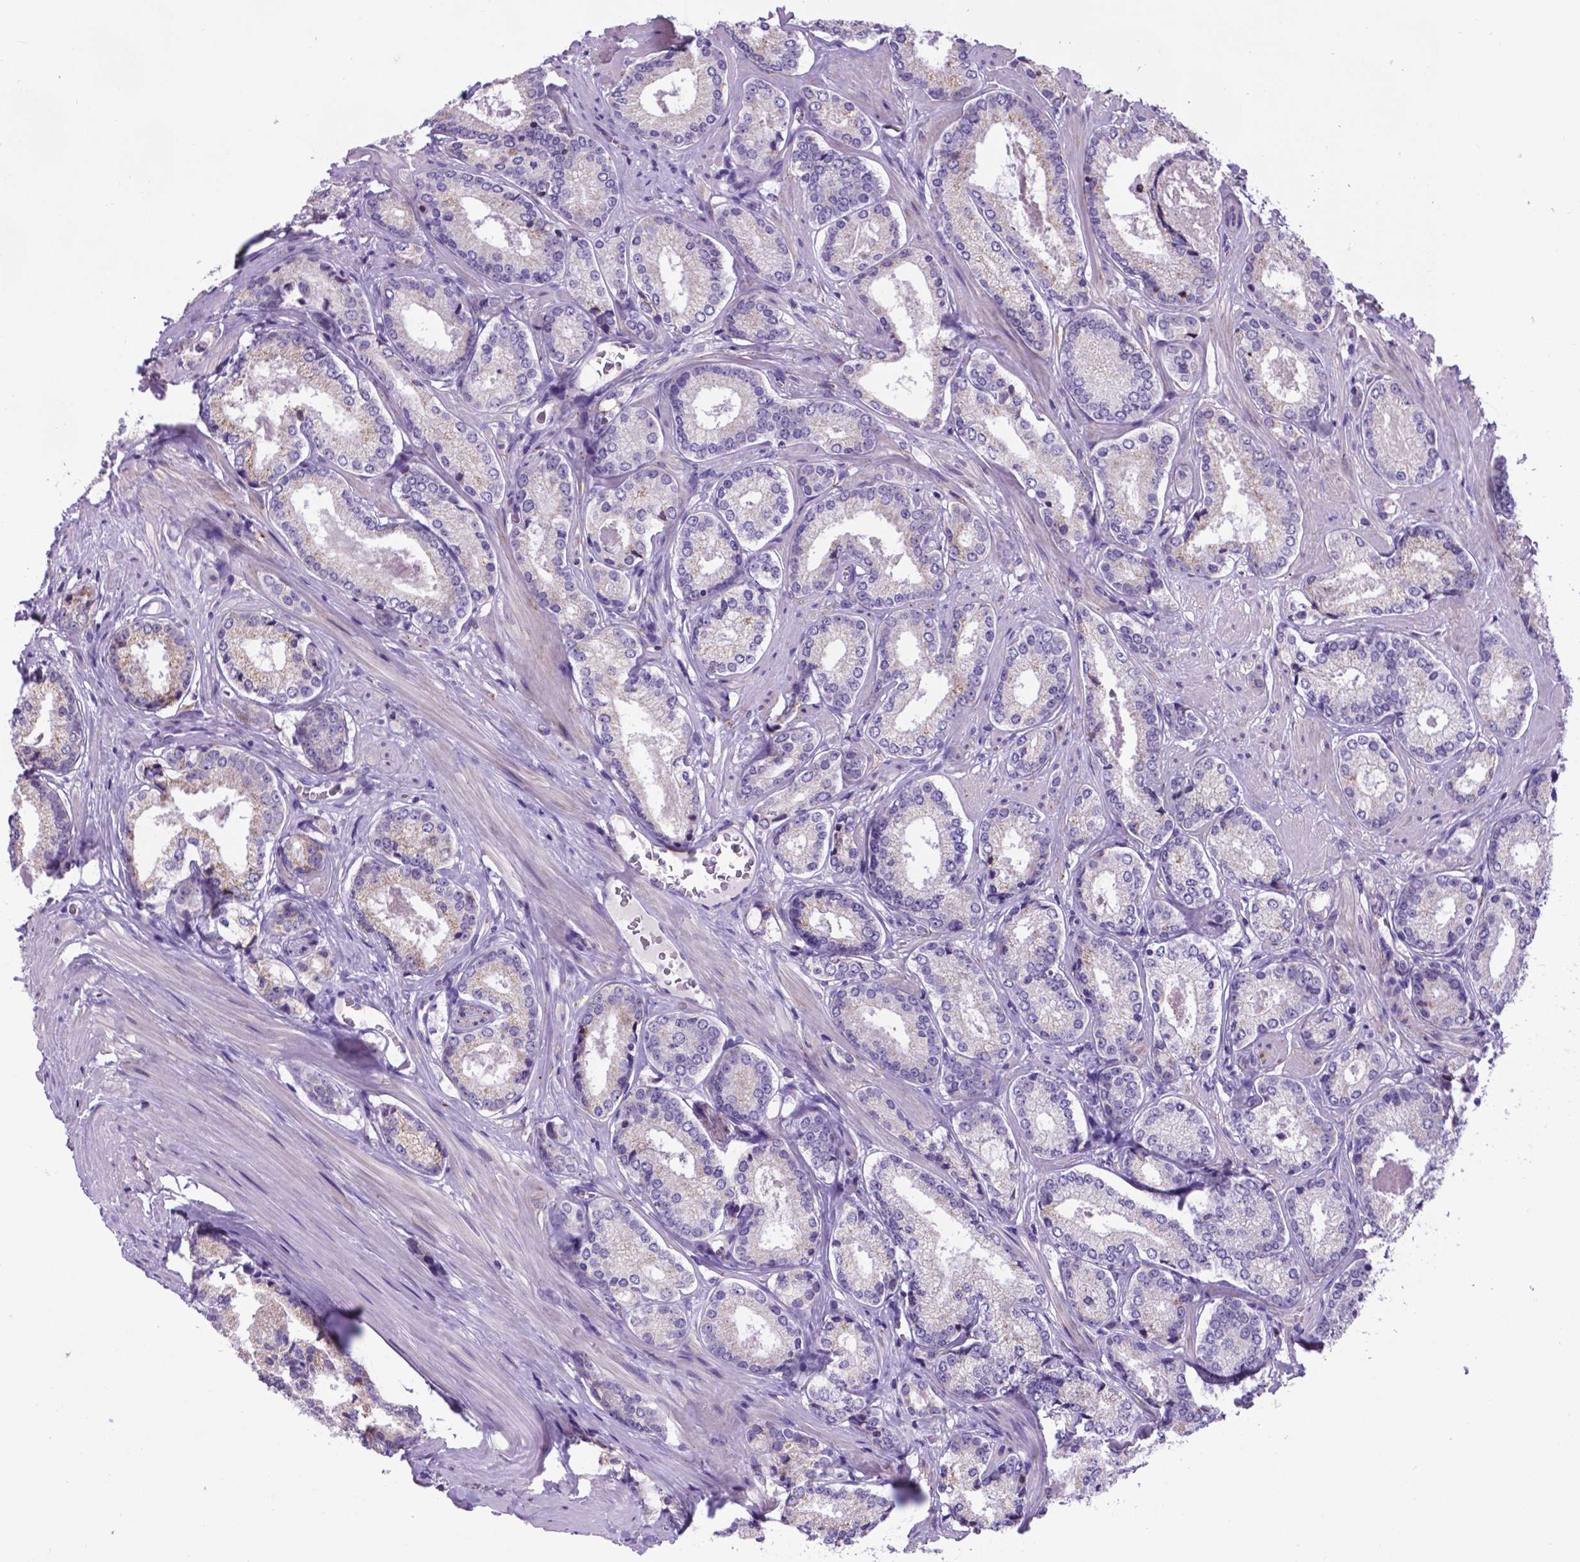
{"staining": {"intensity": "negative", "quantity": "none", "location": "none"}, "tissue": "prostate cancer", "cell_type": "Tumor cells", "image_type": "cancer", "snomed": [{"axis": "morphology", "description": "Adenocarcinoma, Low grade"}, {"axis": "topography", "description": "Prostate"}], "caption": "The photomicrograph demonstrates no staining of tumor cells in adenocarcinoma (low-grade) (prostate). (DAB (3,3'-diaminobenzidine) immunohistochemistry with hematoxylin counter stain).", "gene": "POU3F3", "patient": {"sex": "male", "age": 56}}